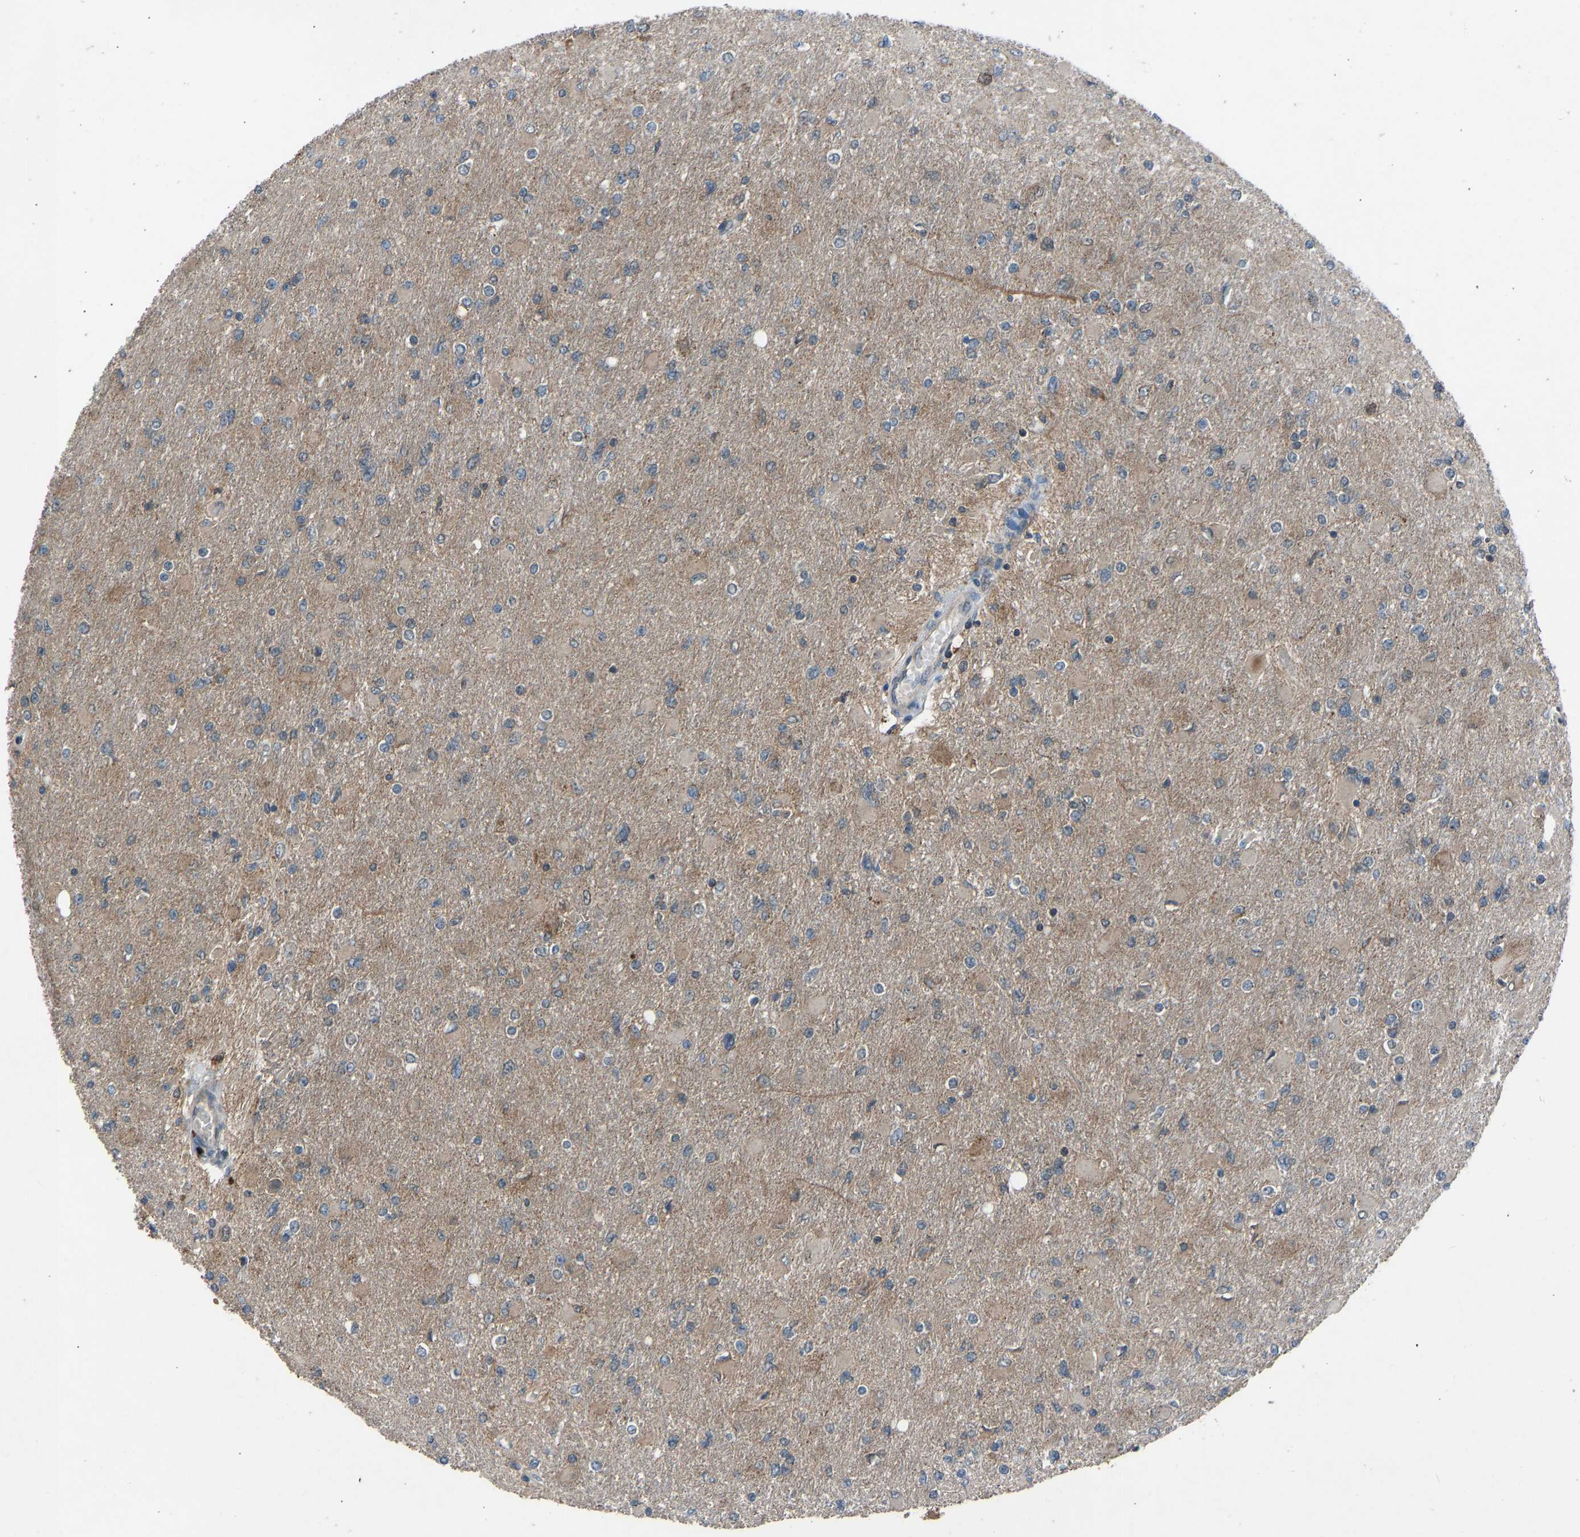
{"staining": {"intensity": "weak", "quantity": ">75%", "location": "cytoplasmic/membranous"}, "tissue": "glioma", "cell_type": "Tumor cells", "image_type": "cancer", "snomed": [{"axis": "morphology", "description": "Glioma, malignant, High grade"}, {"axis": "topography", "description": "Cerebral cortex"}], "caption": "Approximately >75% of tumor cells in malignant glioma (high-grade) reveal weak cytoplasmic/membranous protein positivity as visualized by brown immunohistochemical staining.", "gene": "SLC43A1", "patient": {"sex": "female", "age": 36}}